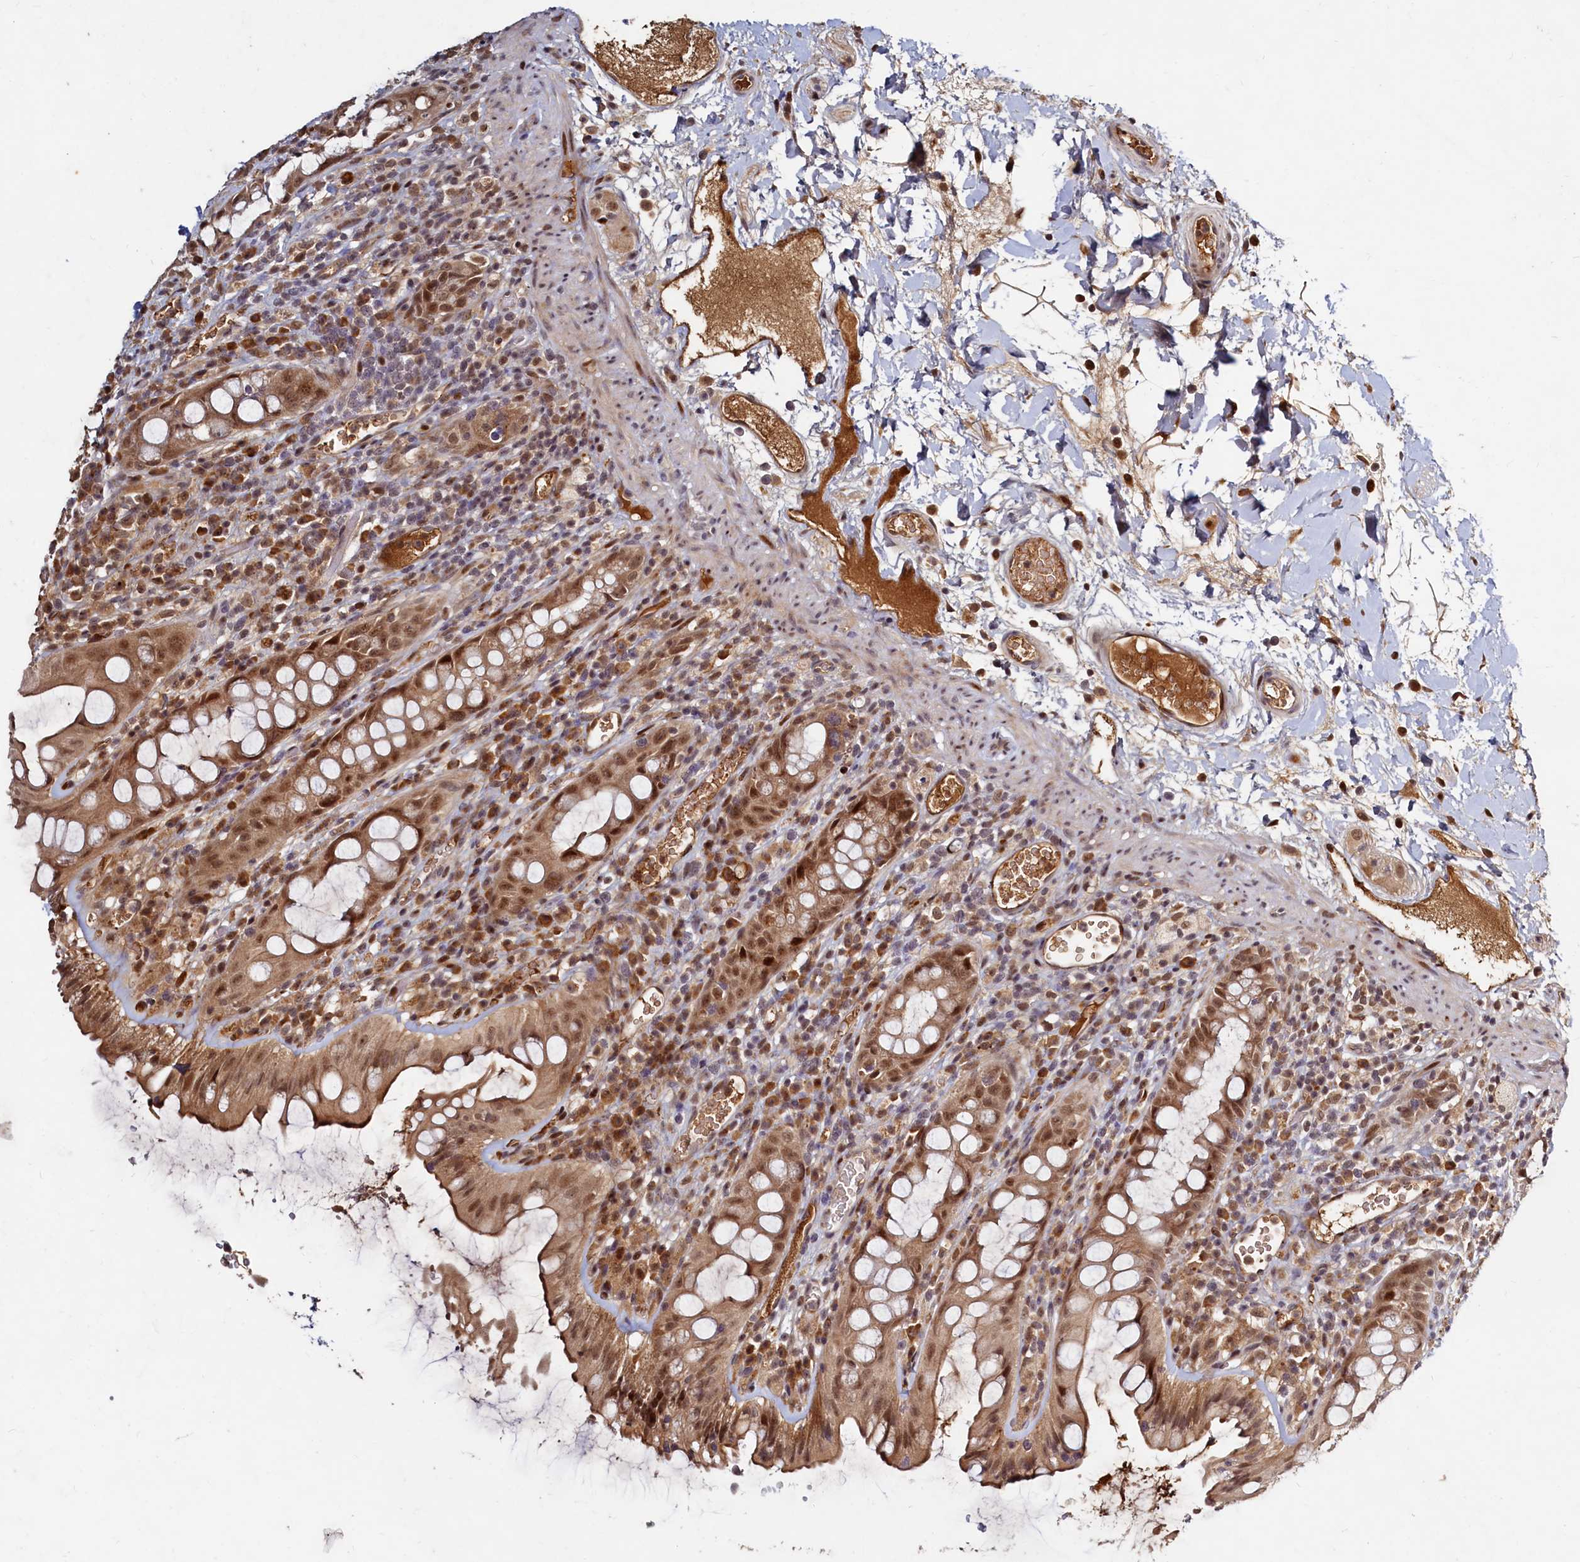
{"staining": {"intensity": "strong", "quantity": ">75%", "location": "cytoplasmic/membranous,nuclear"}, "tissue": "rectum", "cell_type": "Glandular cells", "image_type": "normal", "snomed": [{"axis": "morphology", "description": "Normal tissue, NOS"}, {"axis": "topography", "description": "Rectum"}], "caption": "A high amount of strong cytoplasmic/membranous,nuclear staining is seen in approximately >75% of glandular cells in benign rectum.", "gene": "TRAPPC4", "patient": {"sex": "female", "age": 57}}